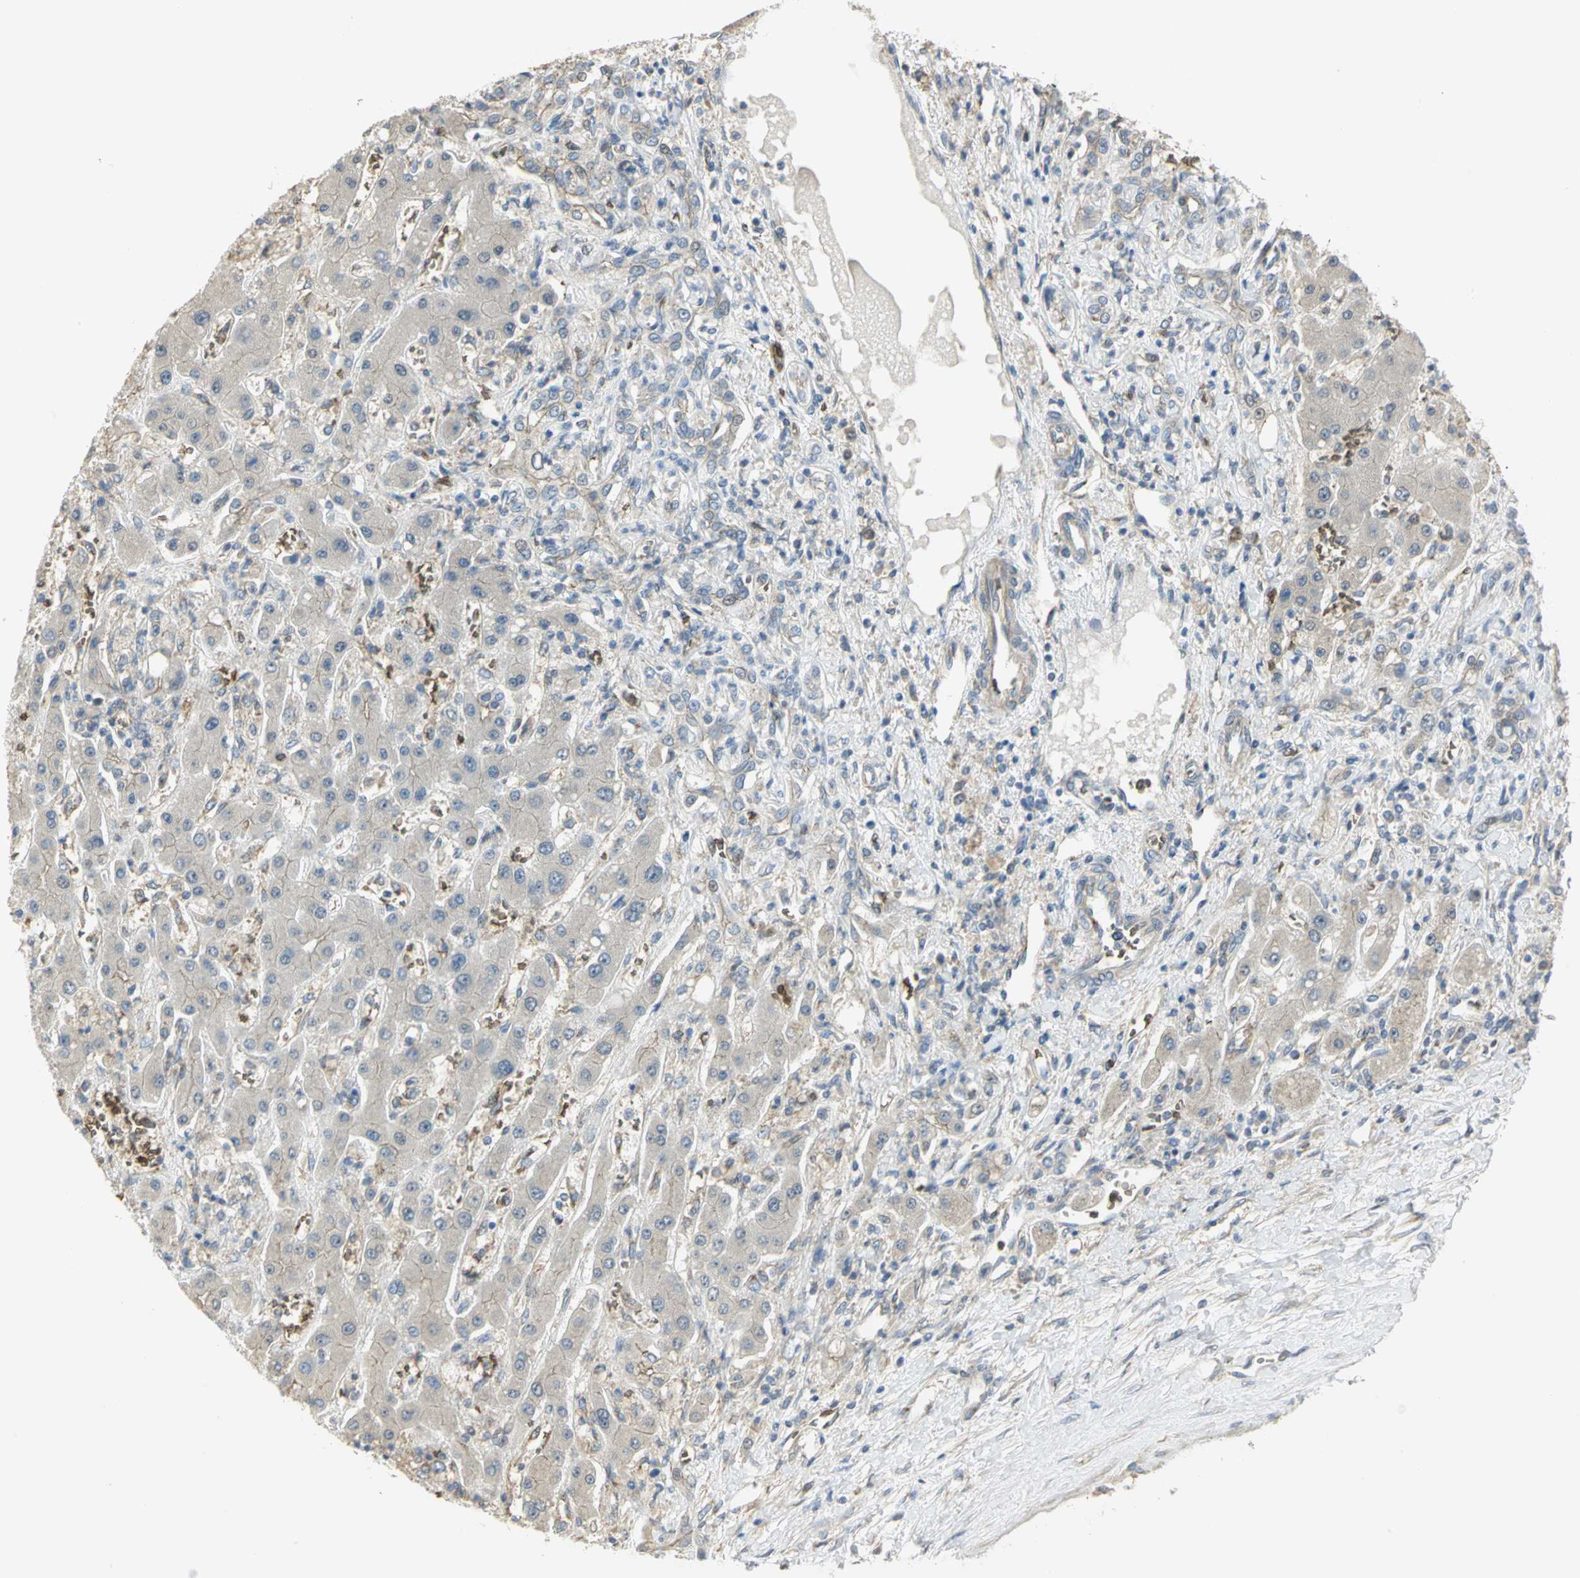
{"staining": {"intensity": "weak", "quantity": "25%-75%", "location": "cytoplasmic/membranous"}, "tissue": "liver cancer", "cell_type": "Tumor cells", "image_type": "cancer", "snomed": [{"axis": "morphology", "description": "Cholangiocarcinoma"}, {"axis": "topography", "description": "Liver"}], "caption": "A histopathology image of liver cancer (cholangiocarcinoma) stained for a protein exhibits weak cytoplasmic/membranous brown staining in tumor cells.", "gene": "ANK1", "patient": {"sex": "male", "age": 50}}